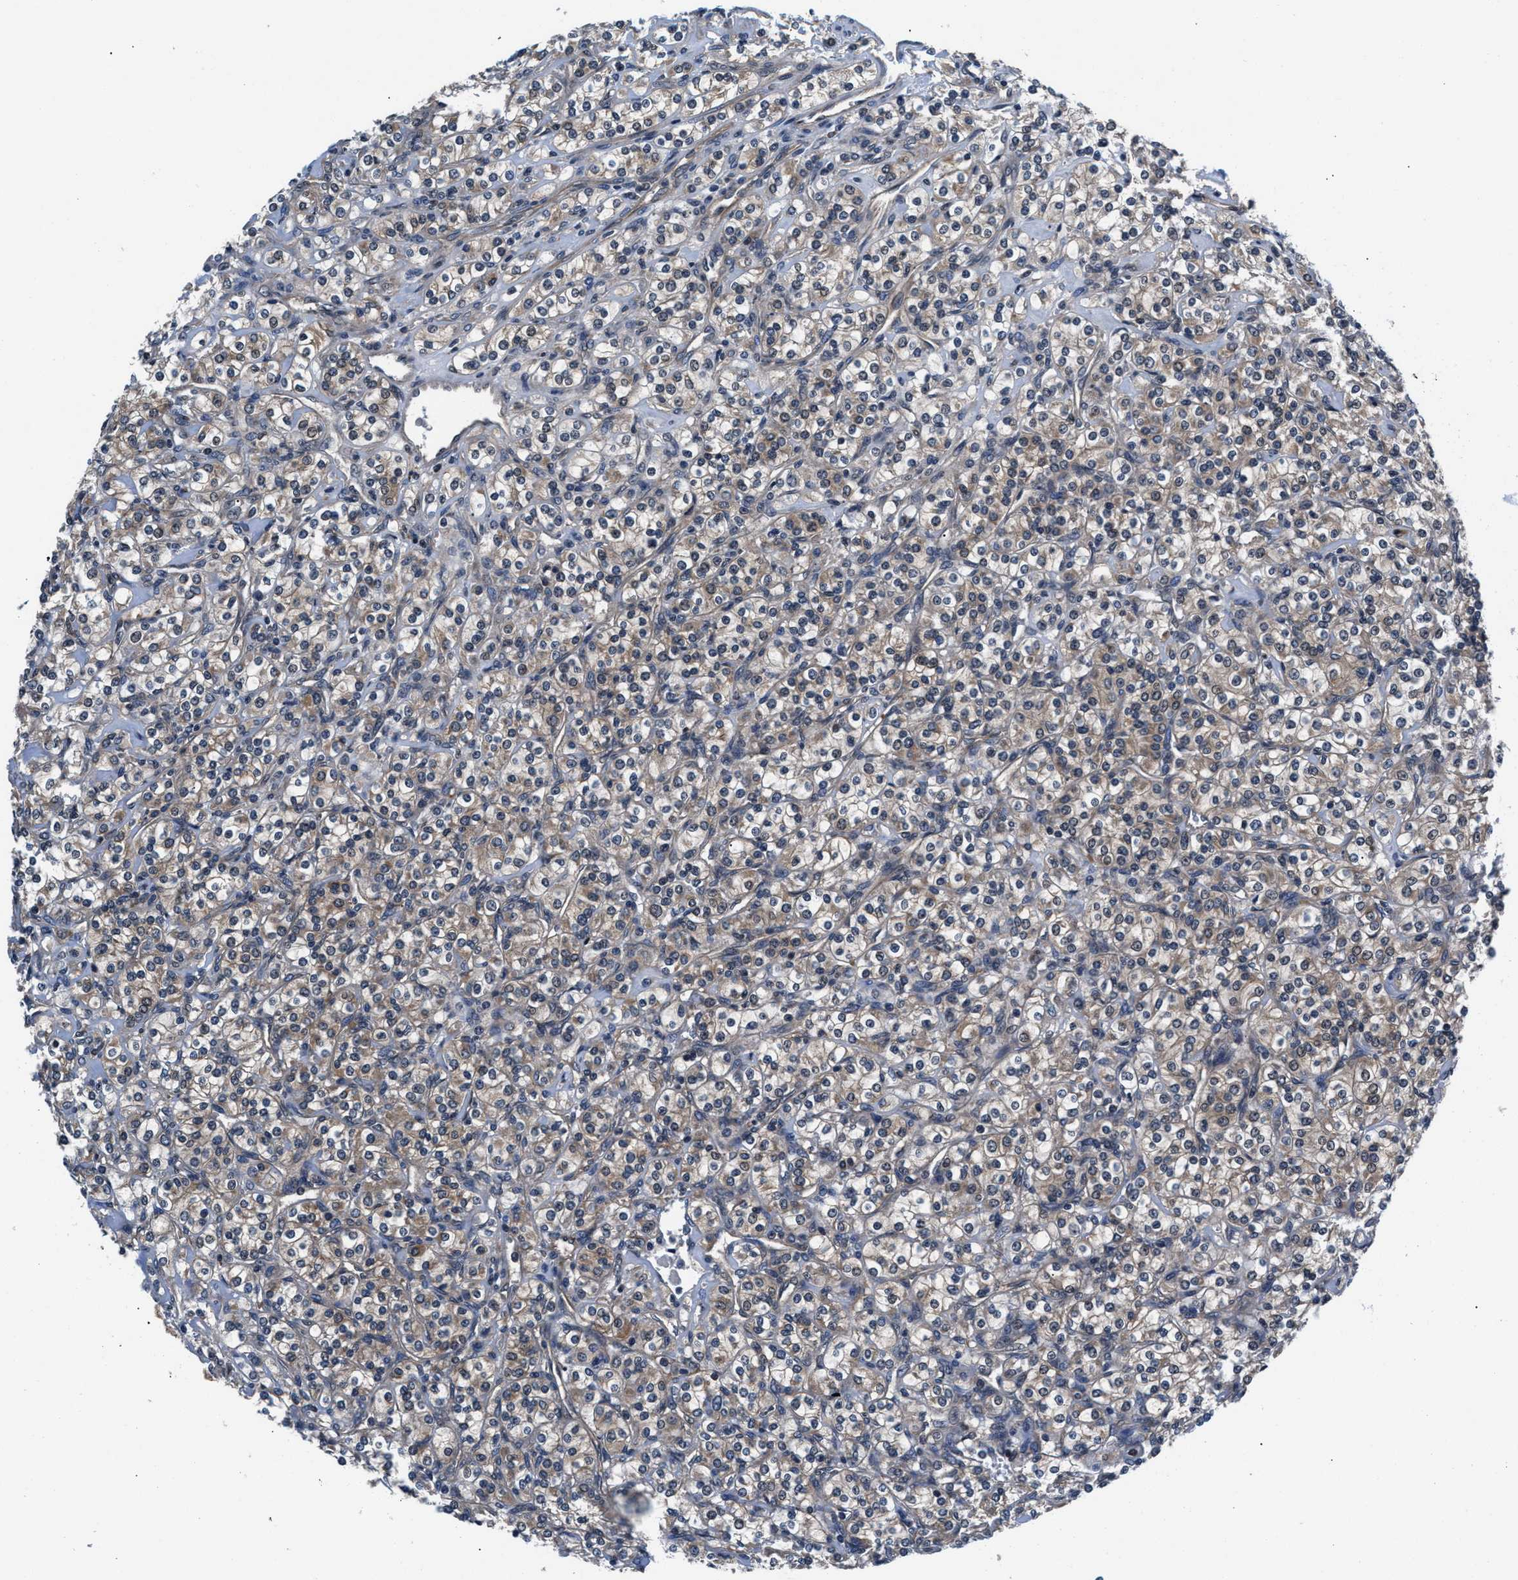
{"staining": {"intensity": "weak", "quantity": ">75%", "location": "cytoplasmic/membranous"}, "tissue": "renal cancer", "cell_type": "Tumor cells", "image_type": "cancer", "snomed": [{"axis": "morphology", "description": "Adenocarcinoma, NOS"}, {"axis": "topography", "description": "Kidney"}], "caption": "About >75% of tumor cells in human adenocarcinoma (renal) reveal weak cytoplasmic/membranous protein positivity as visualized by brown immunohistochemical staining.", "gene": "PRPSAP2", "patient": {"sex": "male", "age": 77}}